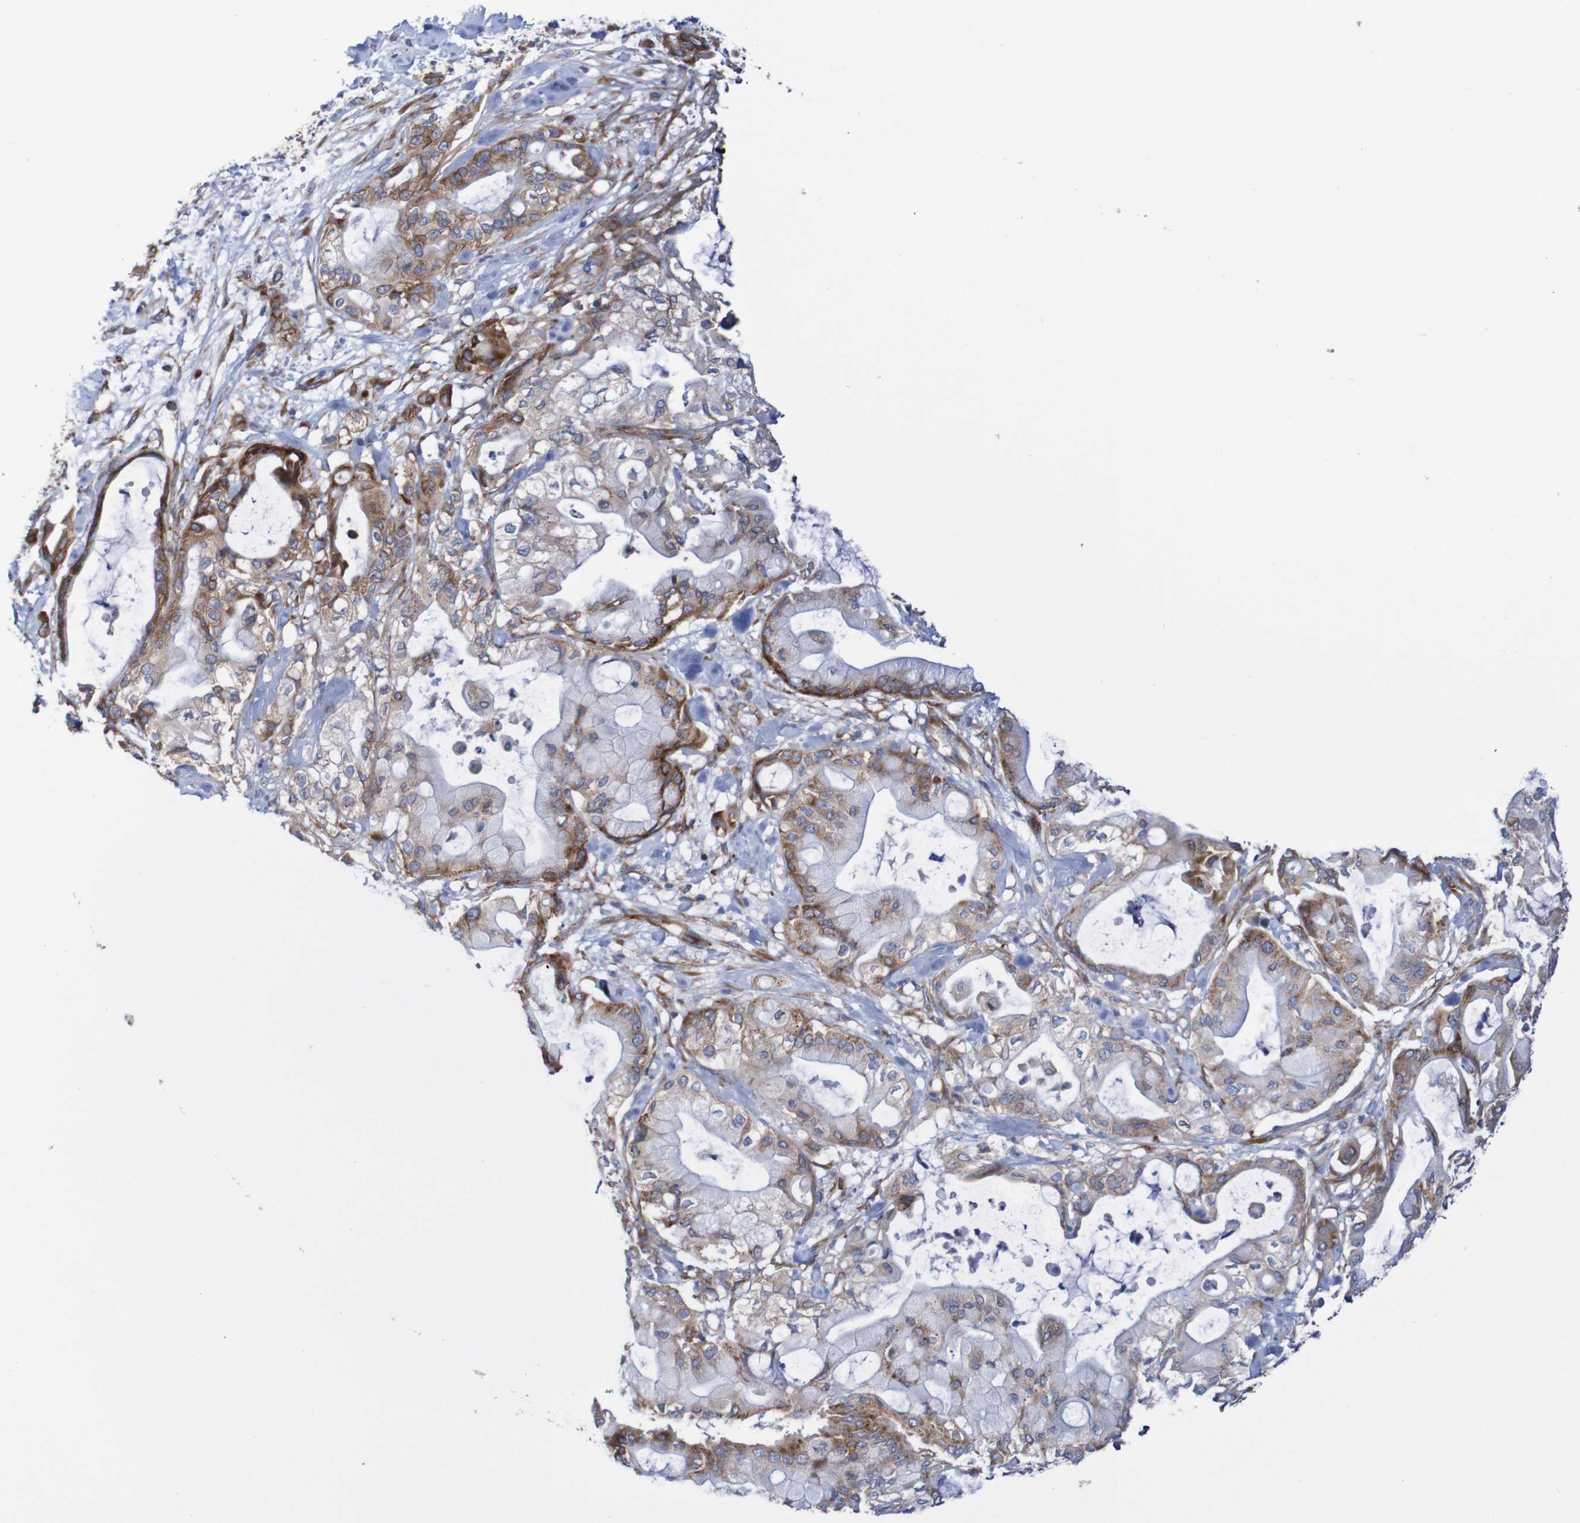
{"staining": {"intensity": "moderate", "quantity": ">75%", "location": "cytoplasmic/membranous"}, "tissue": "pancreatic cancer", "cell_type": "Tumor cells", "image_type": "cancer", "snomed": [{"axis": "morphology", "description": "Adenocarcinoma, NOS"}, {"axis": "morphology", "description": "Adenocarcinoma, metastatic, NOS"}, {"axis": "topography", "description": "Lymph node"}, {"axis": "topography", "description": "Pancreas"}, {"axis": "topography", "description": "Duodenum"}], "caption": "An image of adenocarcinoma (pancreatic) stained for a protein displays moderate cytoplasmic/membranous brown staining in tumor cells. The protein is shown in brown color, while the nuclei are stained blue.", "gene": "FXR2", "patient": {"sex": "female", "age": 64}}